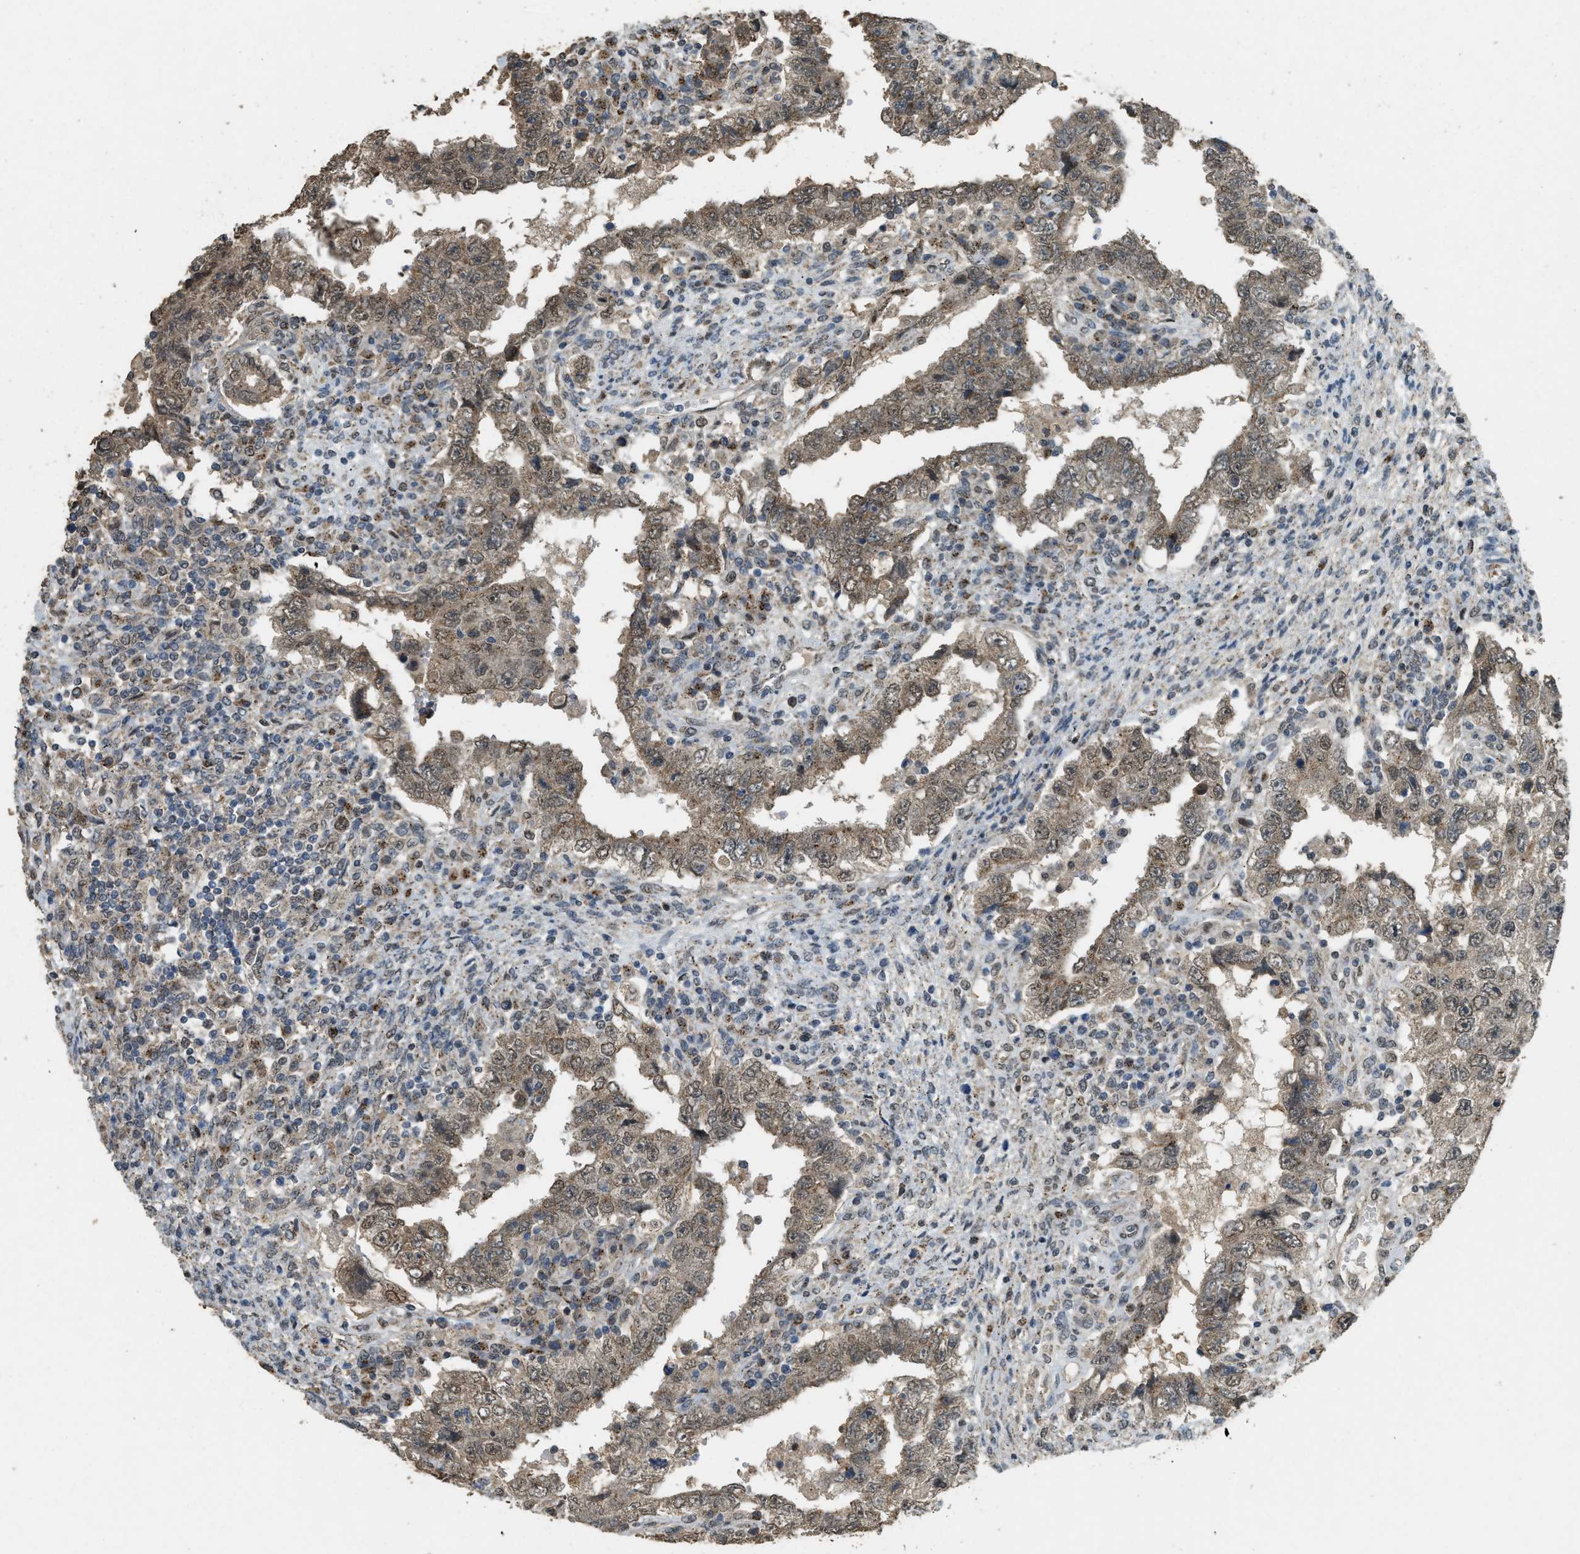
{"staining": {"intensity": "moderate", "quantity": ">75%", "location": "cytoplasmic/membranous"}, "tissue": "testis cancer", "cell_type": "Tumor cells", "image_type": "cancer", "snomed": [{"axis": "morphology", "description": "Carcinoma, Embryonal, NOS"}, {"axis": "topography", "description": "Testis"}], "caption": "An IHC image of tumor tissue is shown. Protein staining in brown labels moderate cytoplasmic/membranous positivity in testis cancer within tumor cells. The staining is performed using DAB (3,3'-diaminobenzidine) brown chromogen to label protein expression. The nuclei are counter-stained blue using hematoxylin.", "gene": "IPO7", "patient": {"sex": "male", "age": 26}}